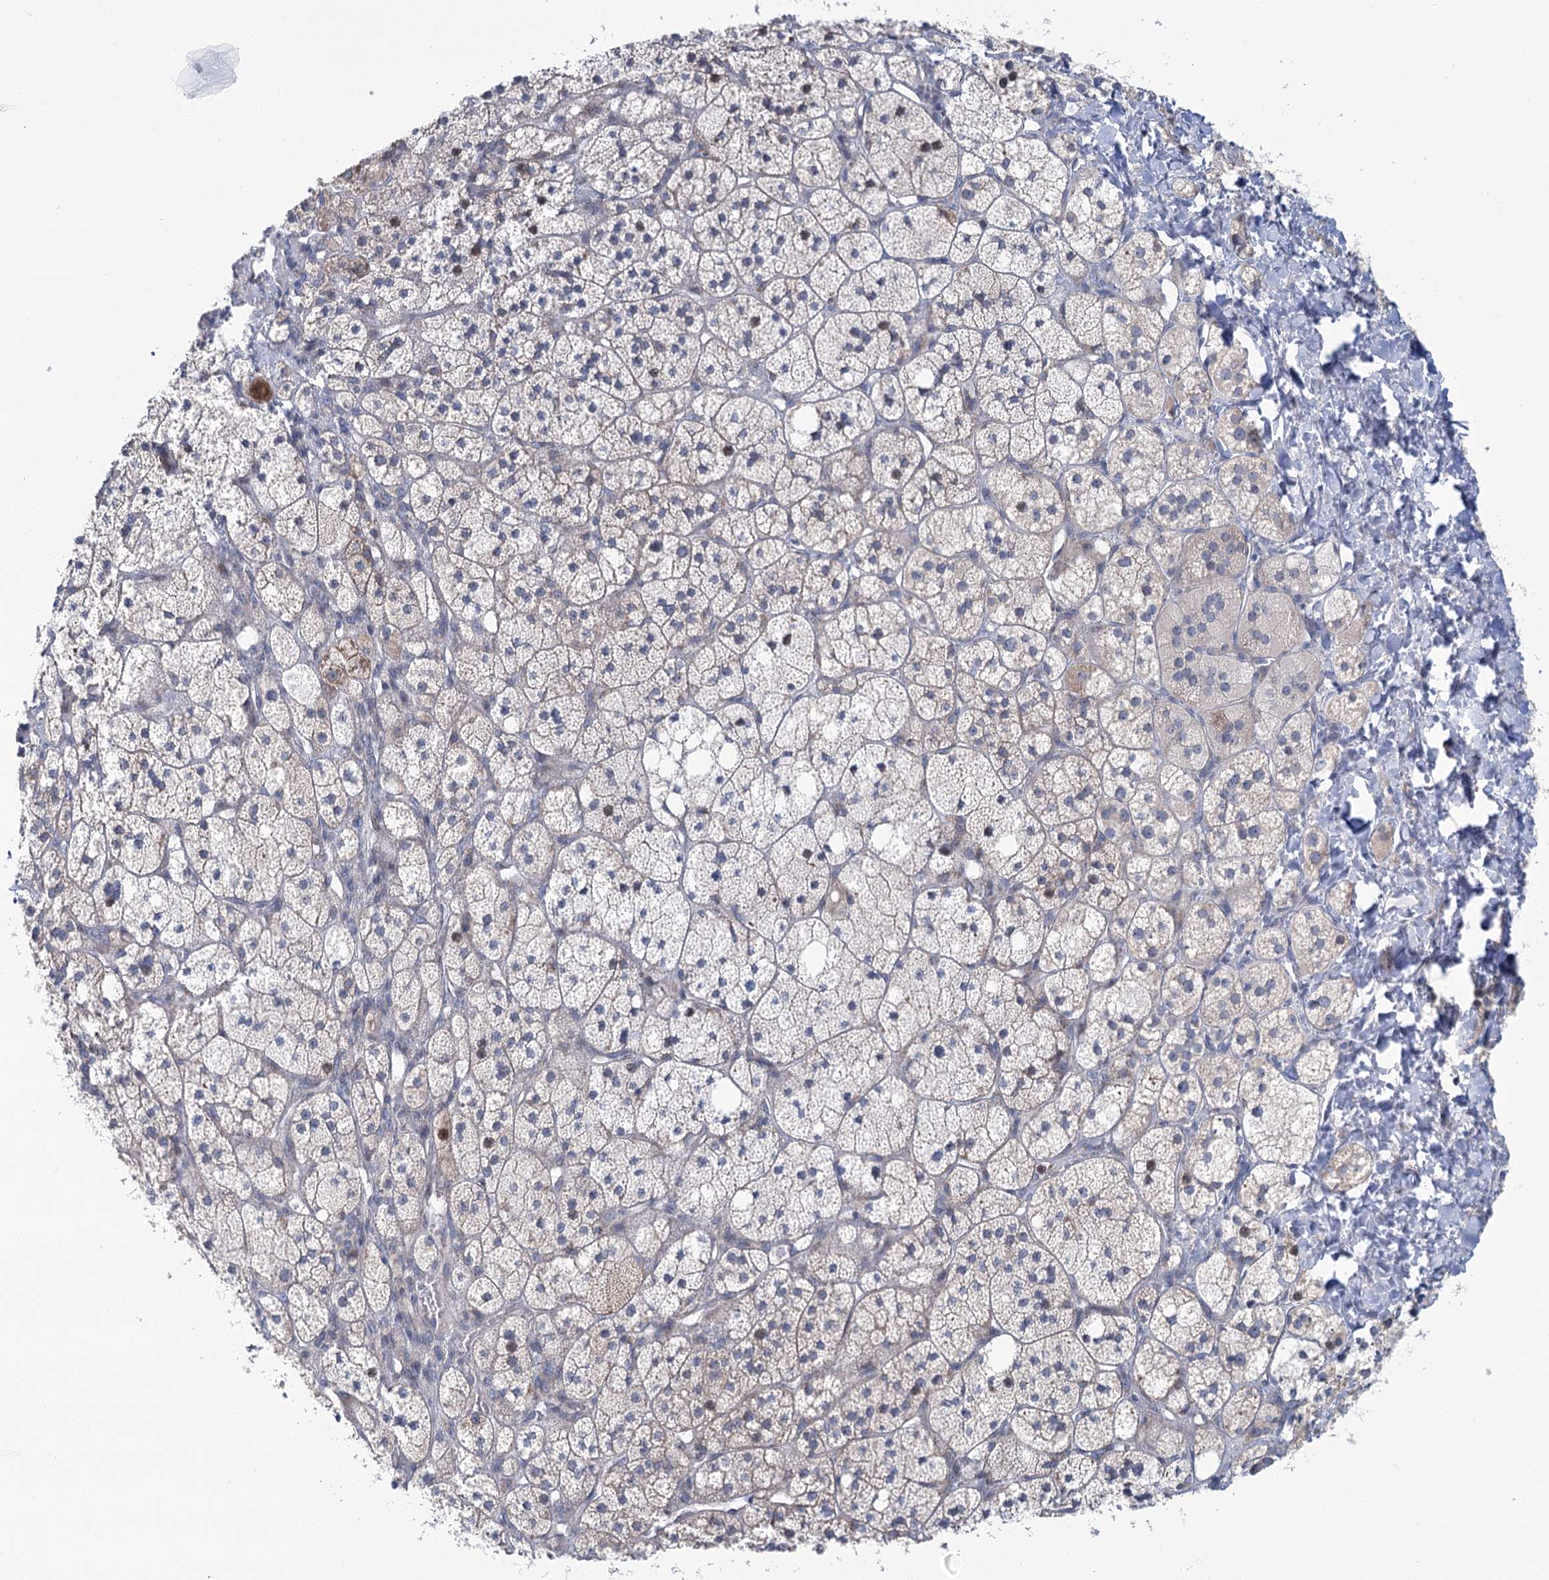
{"staining": {"intensity": "moderate", "quantity": "<25%", "location": "cytoplasmic/membranous,nuclear"}, "tissue": "adrenal gland", "cell_type": "Glandular cells", "image_type": "normal", "snomed": [{"axis": "morphology", "description": "Normal tissue, NOS"}, {"axis": "topography", "description": "Adrenal gland"}], "caption": "IHC (DAB) staining of normal adrenal gland displays moderate cytoplasmic/membranous,nuclear protein positivity in about <25% of glandular cells. (DAB (3,3'-diaminobenzidine) IHC with brightfield microscopy, high magnification).", "gene": "CPLANE1", "patient": {"sex": "male", "age": 61}}